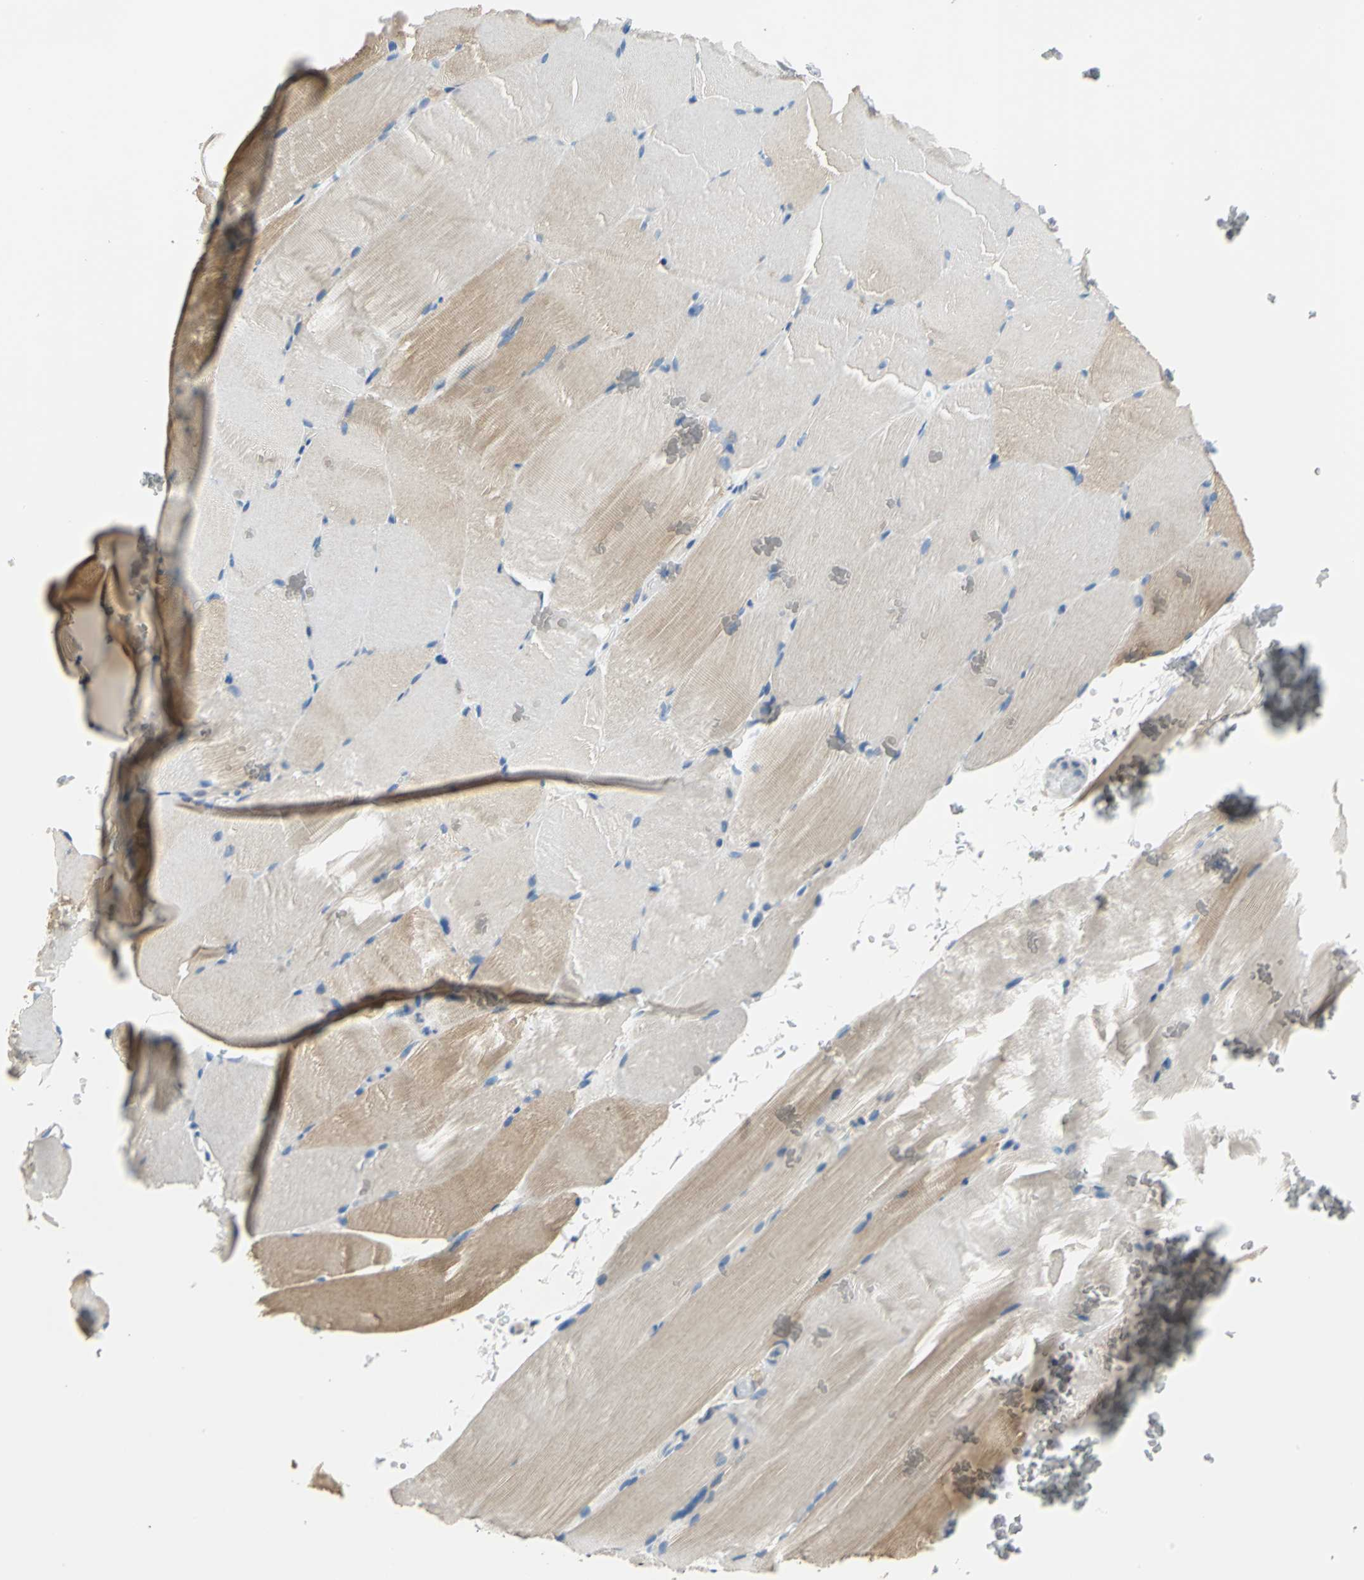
{"staining": {"intensity": "weak", "quantity": "25%-75%", "location": "cytoplasmic/membranous"}, "tissue": "skeletal muscle", "cell_type": "Myocytes", "image_type": "normal", "snomed": [{"axis": "morphology", "description": "Normal tissue, NOS"}, {"axis": "topography", "description": "Skeletal muscle"}, {"axis": "topography", "description": "Parathyroid gland"}], "caption": "Immunohistochemistry (DAB) staining of unremarkable skeletal muscle displays weak cytoplasmic/membranous protein positivity in approximately 25%-75% of myocytes.", "gene": "RASD2", "patient": {"sex": "female", "age": 37}}